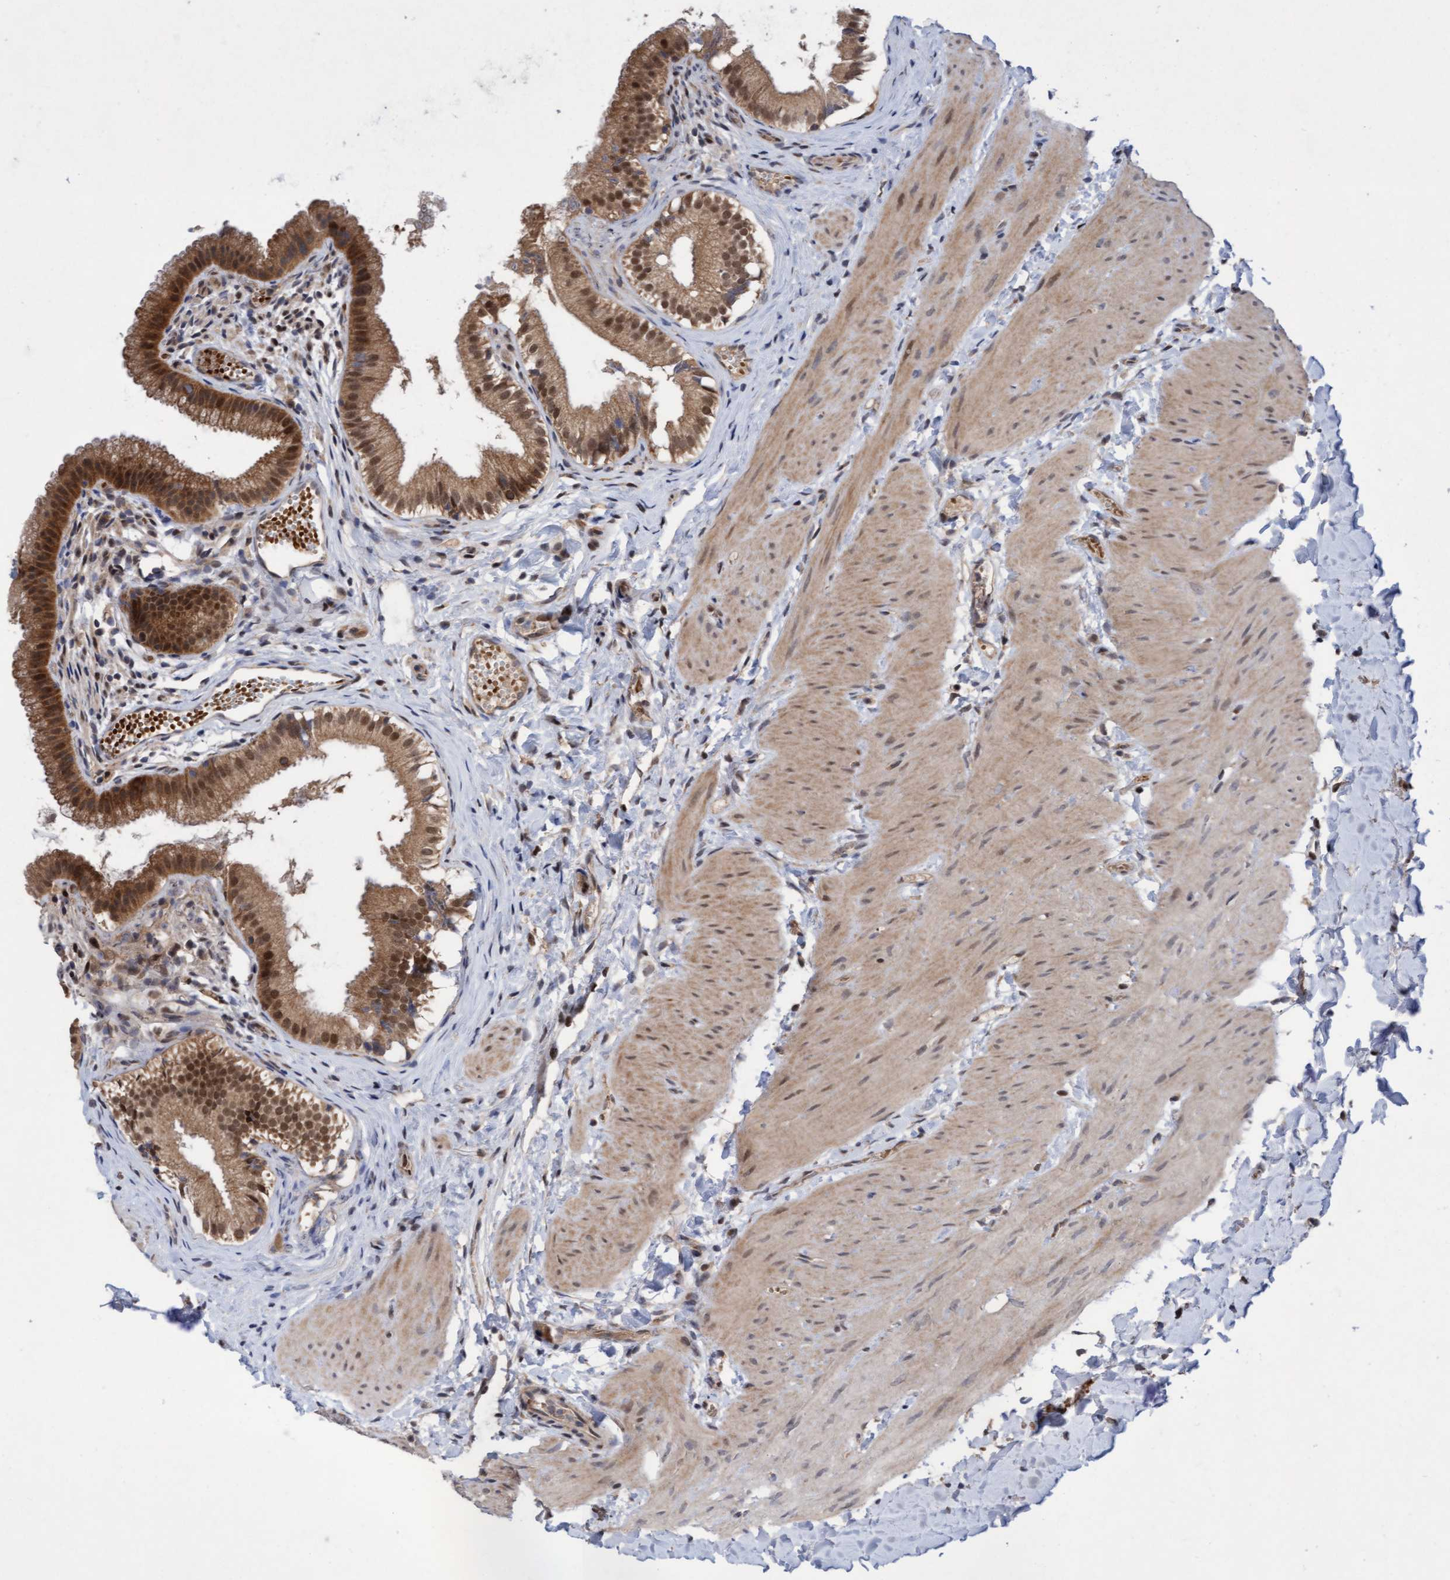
{"staining": {"intensity": "strong", "quantity": ">75%", "location": "cytoplasmic/membranous,nuclear"}, "tissue": "gallbladder", "cell_type": "Glandular cells", "image_type": "normal", "snomed": [{"axis": "morphology", "description": "Normal tissue, NOS"}, {"axis": "topography", "description": "Gallbladder"}], "caption": "Brown immunohistochemical staining in benign human gallbladder exhibits strong cytoplasmic/membranous,nuclear expression in about >75% of glandular cells. The staining was performed using DAB (3,3'-diaminobenzidine) to visualize the protein expression in brown, while the nuclei were stained in blue with hematoxylin (Magnification: 20x).", "gene": "TANC2", "patient": {"sex": "female", "age": 26}}